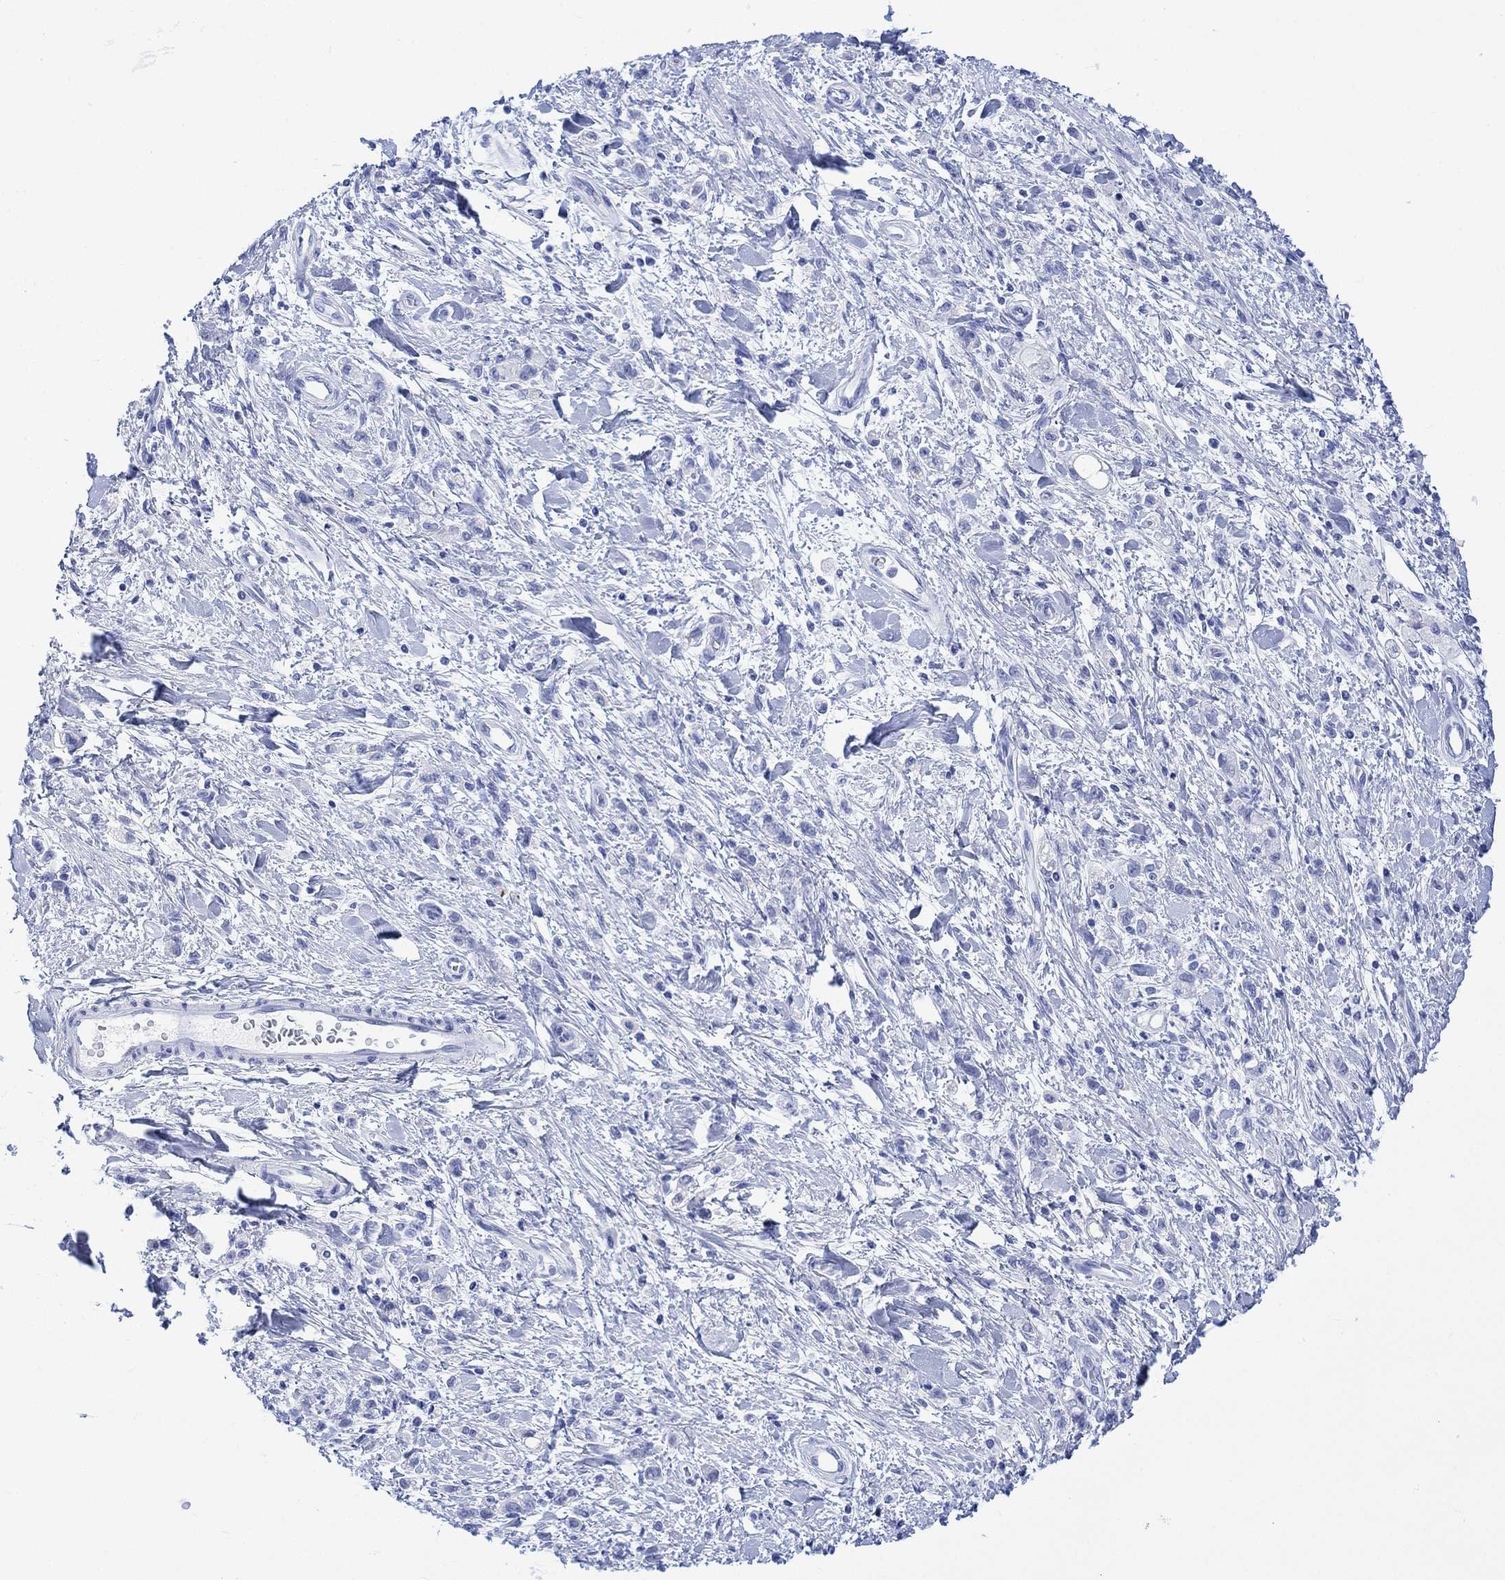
{"staining": {"intensity": "negative", "quantity": "none", "location": "none"}, "tissue": "stomach cancer", "cell_type": "Tumor cells", "image_type": "cancer", "snomed": [{"axis": "morphology", "description": "Adenocarcinoma, NOS"}, {"axis": "topography", "description": "Stomach"}], "caption": "This is a micrograph of immunohistochemistry staining of stomach adenocarcinoma, which shows no expression in tumor cells.", "gene": "CELF4", "patient": {"sex": "male", "age": 77}}